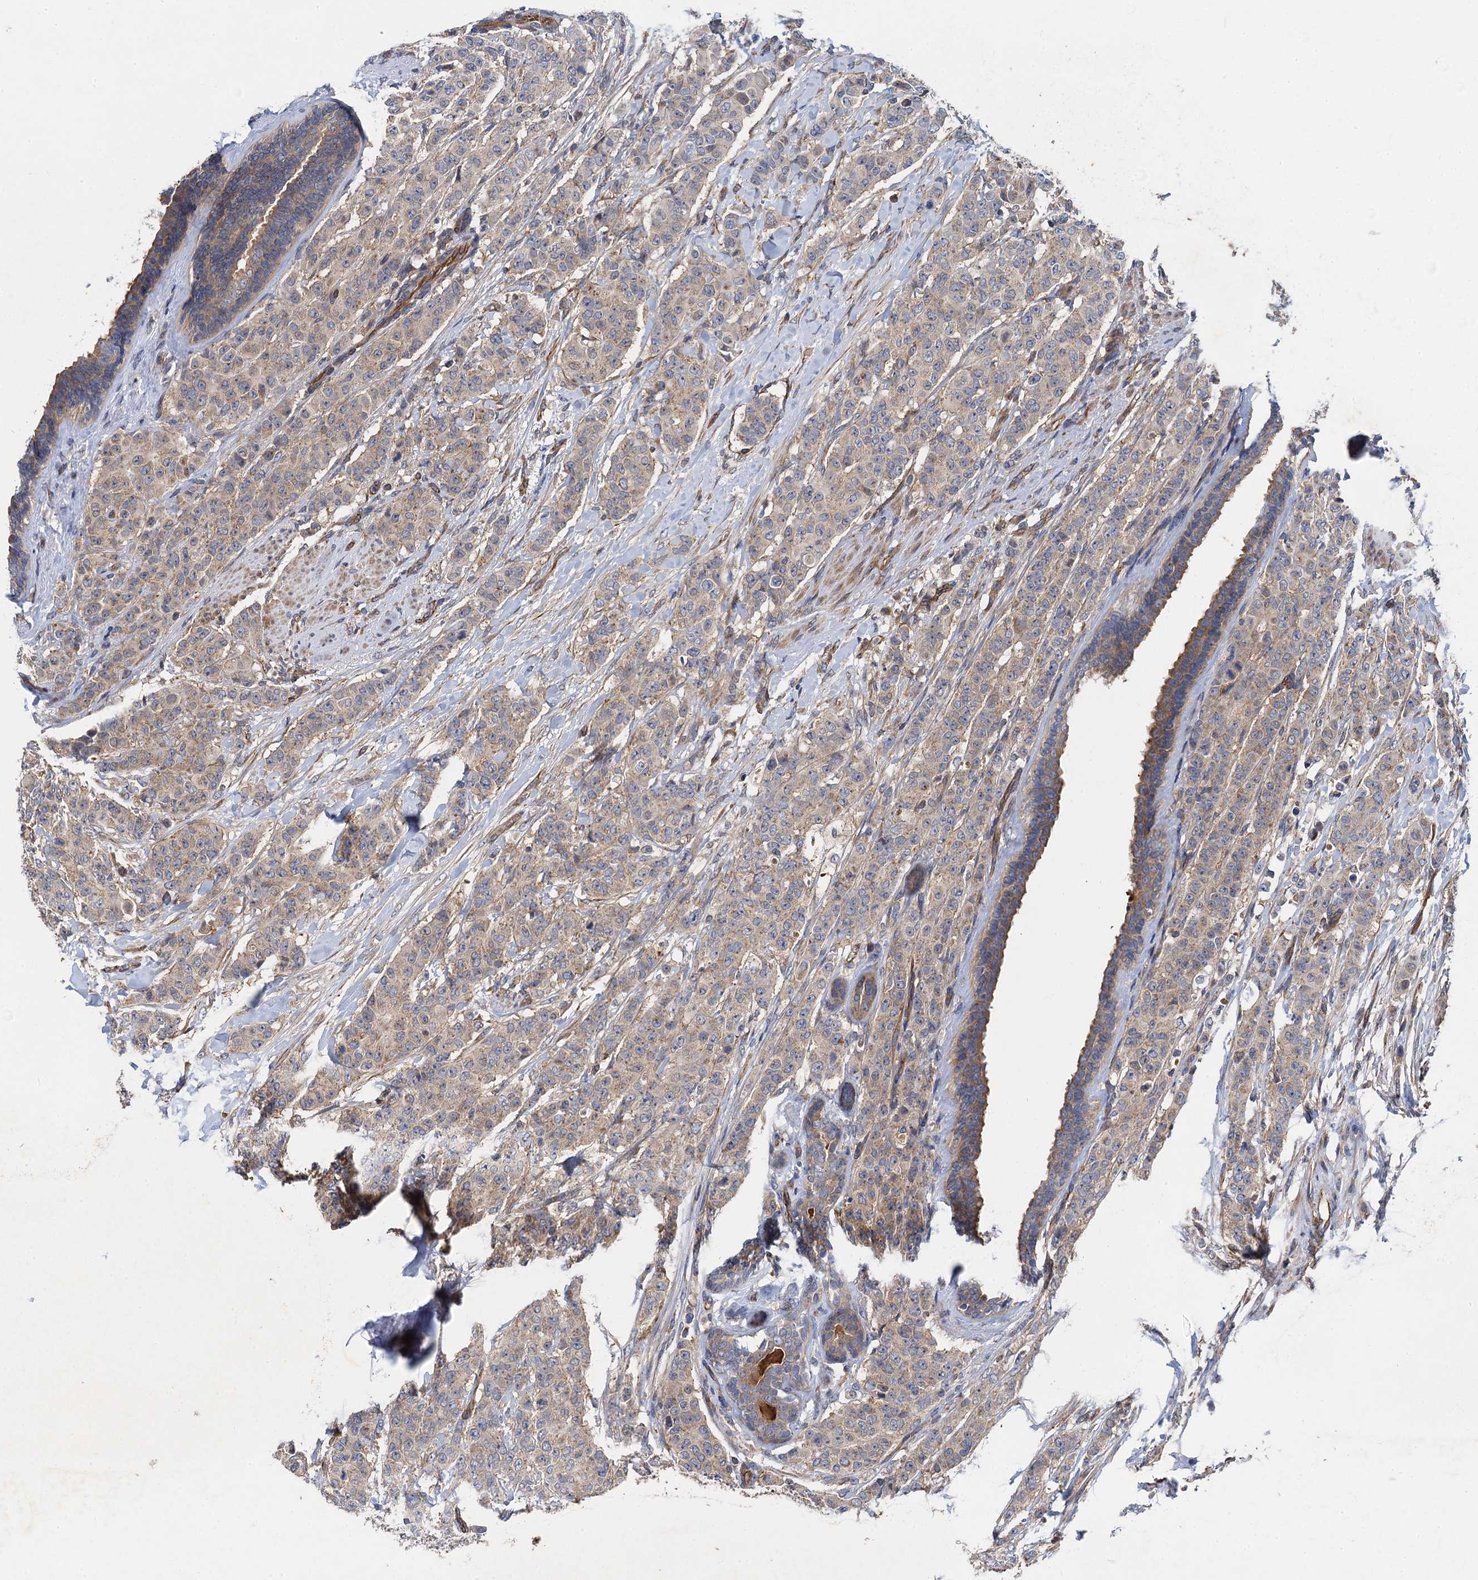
{"staining": {"intensity": "weak", "quantity": "<25%", "location": "cytoplasmic/membranous"}, "tissue": "breast cancer", "cell_type": "Tumor cells", "image_type": "cancer", "snomed": [{"axis": "morphology", "description": "Duct carcinoma"}, {"axis": "topography", "description": "Breast"}], "caption": "The image demonstrates no significant positivity in tumor cells of breast infiltrating ductal carcinoma. The staining is performed using DAB (3,3'-diaminobenzidine) brown chromogen with nuclei counter-stained in using hematoxylin.", "gene": "PJA2", "patient": {"sex": "female", "age": 40}}